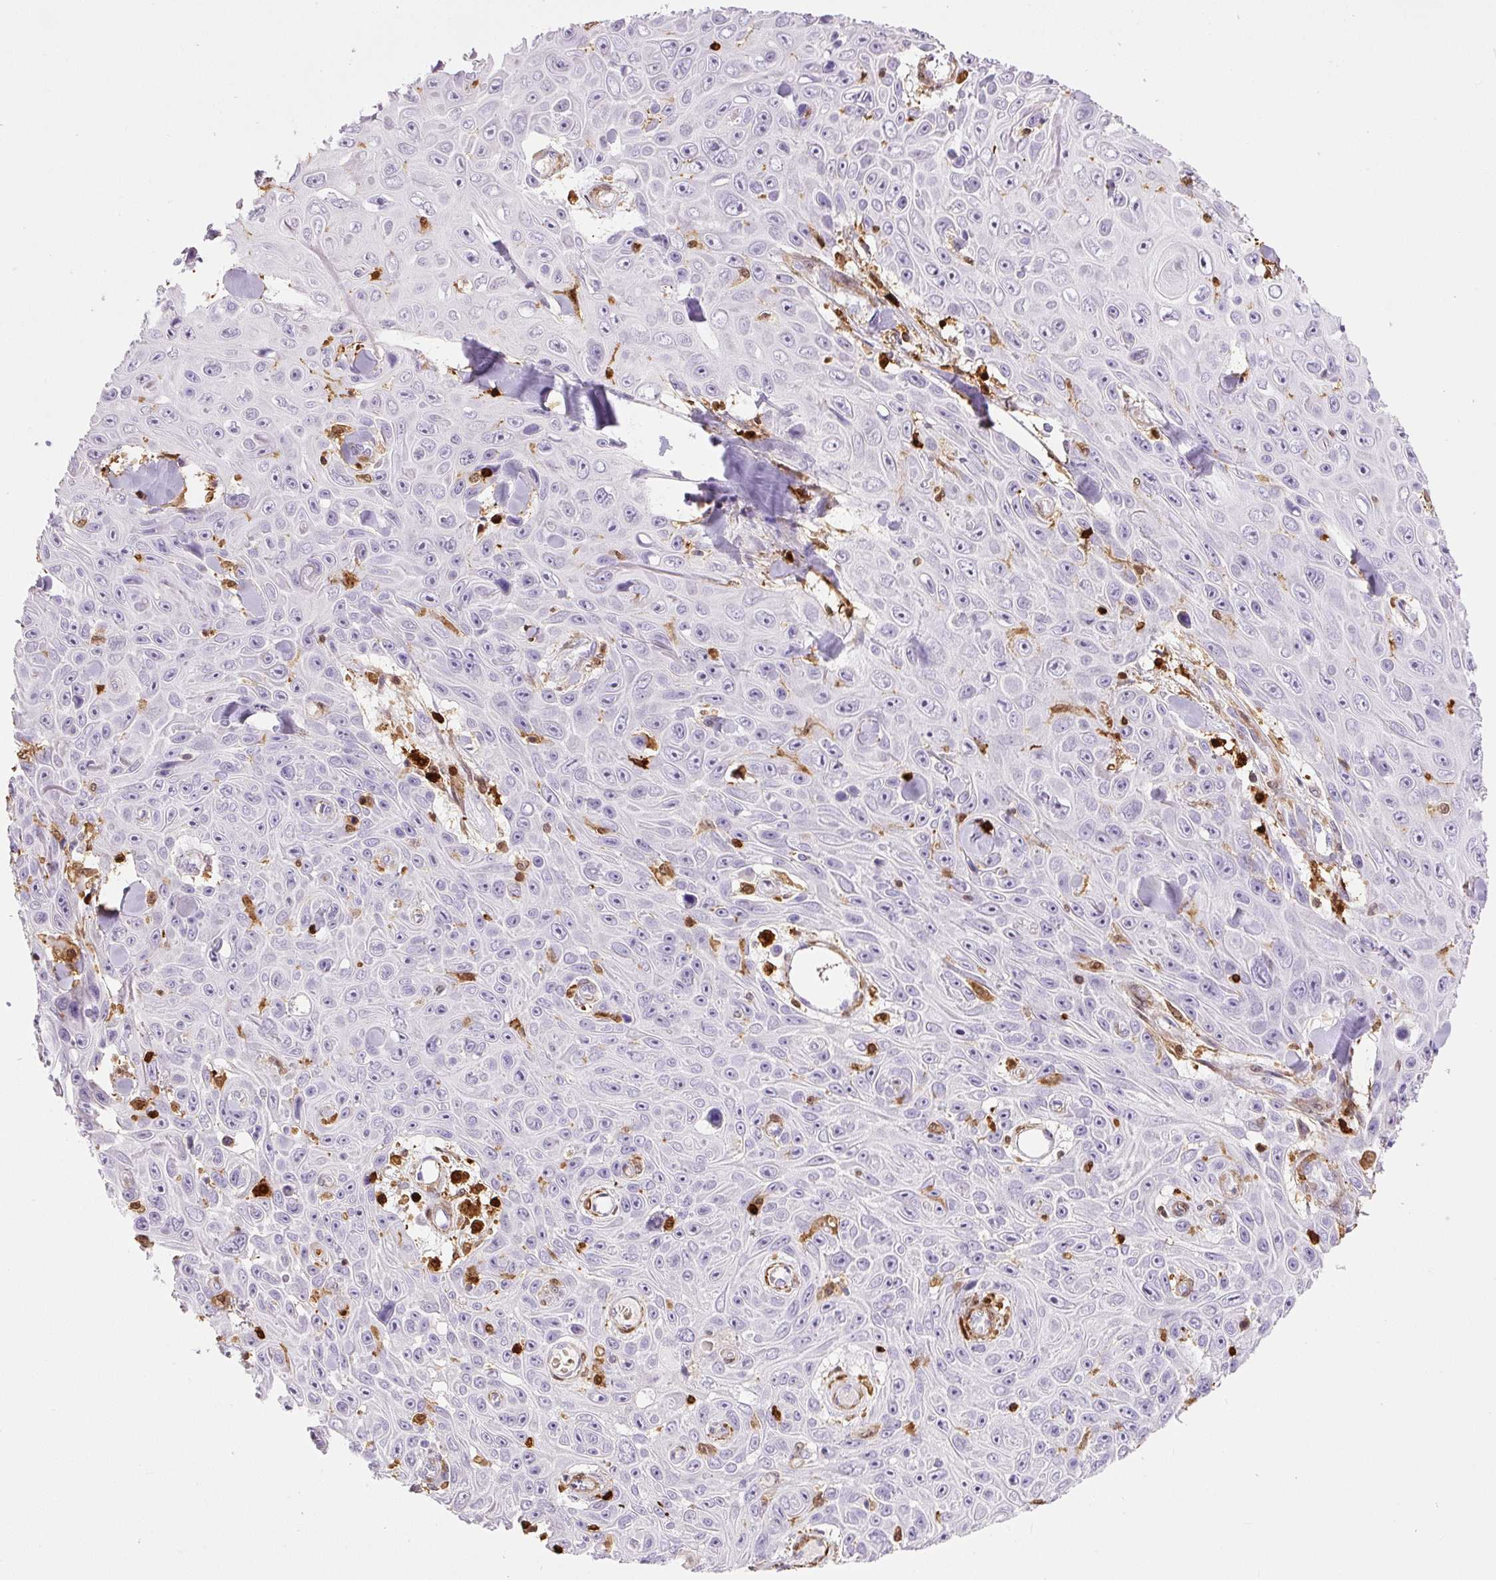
{"staining": {"intensity": "negative", "quantity": "none", "location": "none"}, "tissue": "skin cancer", "cell_type": "Tumor cells", "image_type": "cancer", "snomed": [{"axis": "morphology", "description": "Squamous cell carcinoma, NOS"}, {"axis": "topography", "description": "Skin"}], "caption": "Tumor cells are negative for protein expression in human skin squamous cell carcinoma. Brightfield microscopy of immunohistochemistry stained with DAB (3,3'-diaminobenzidine) (brown) and hematoxylin (blue), captured at high magnification.", "gene": "S100A4", "patient": {"sex": "male", "age": 82}}